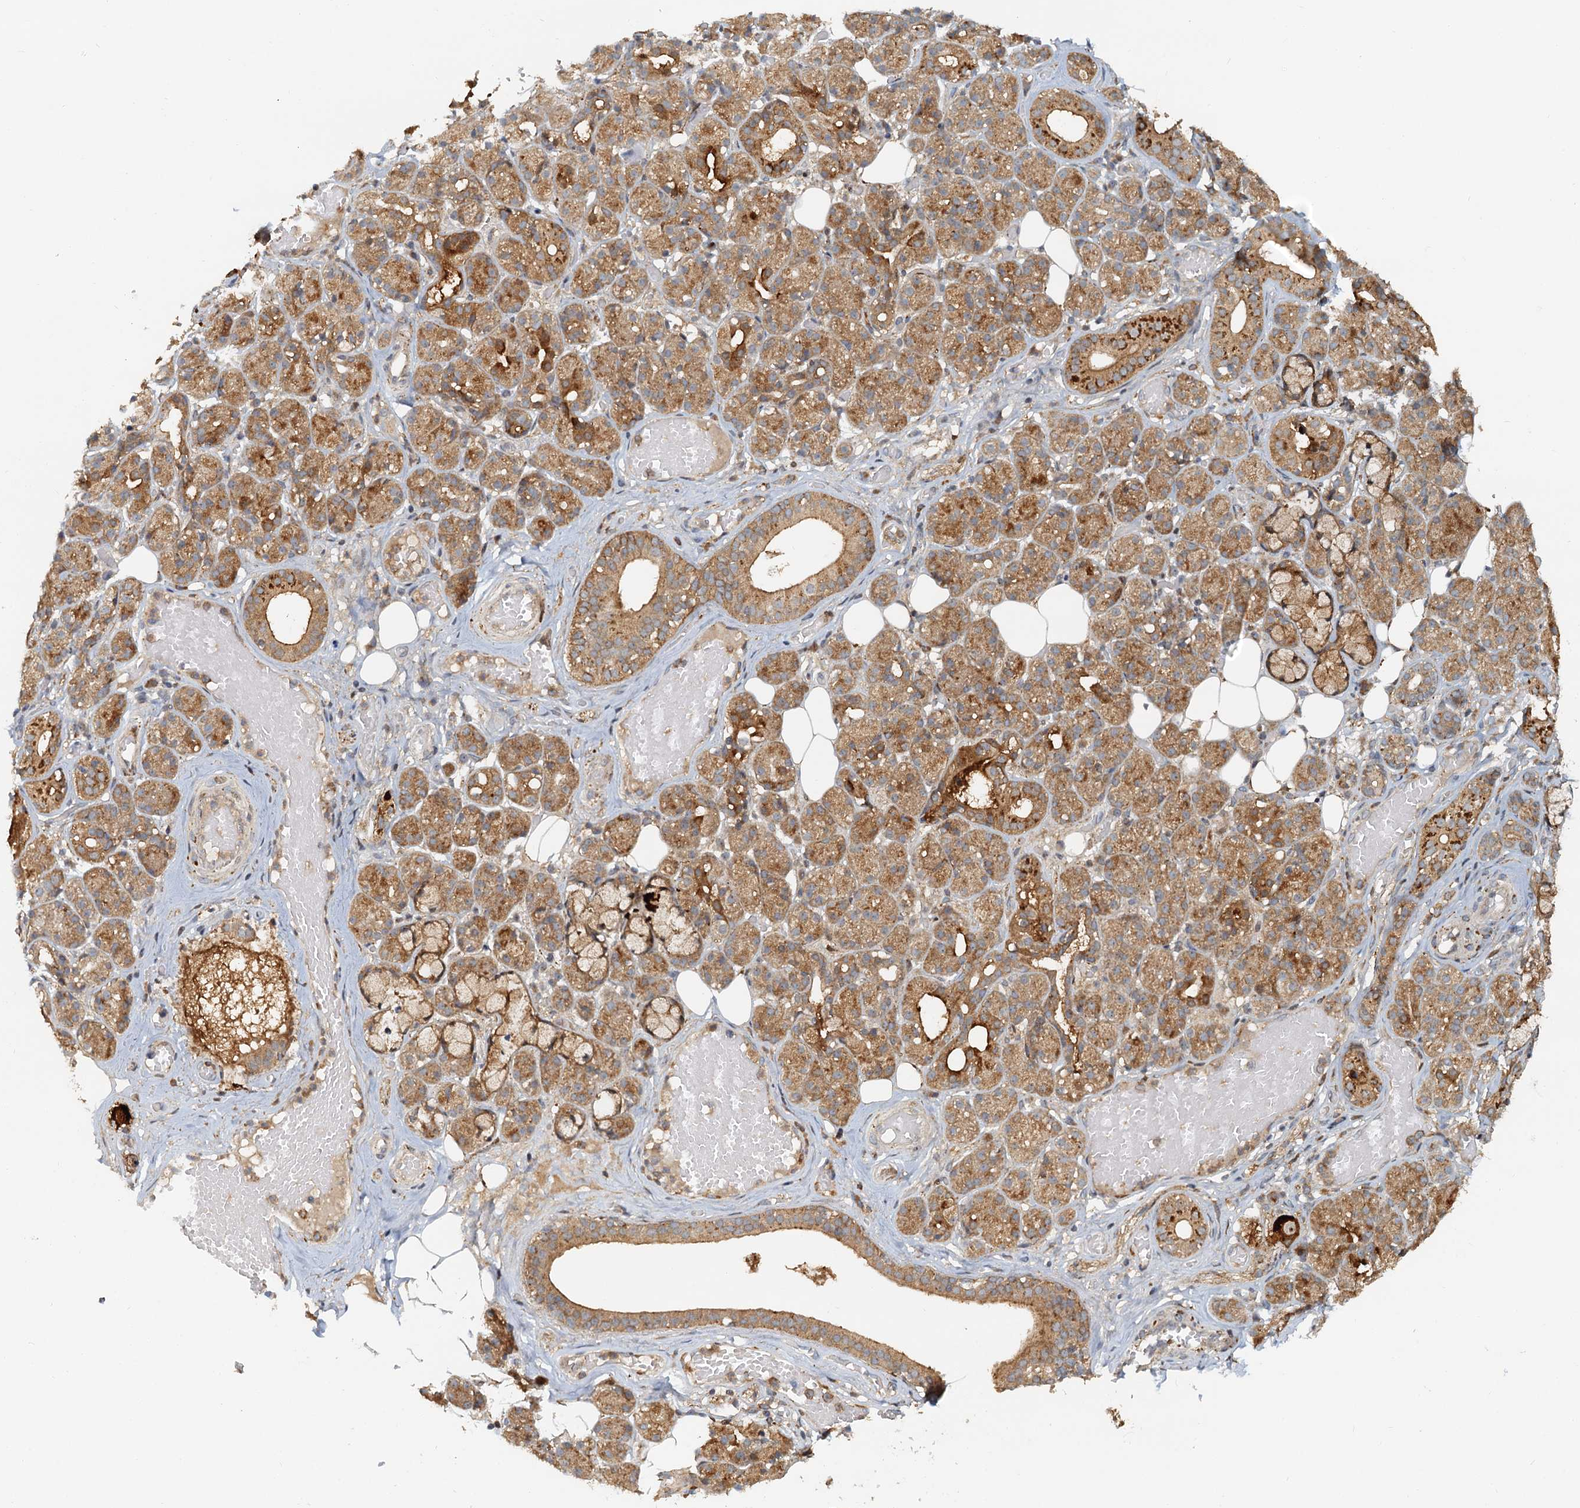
{"staining": {"intensity": "moderate", "quantity": ">75%", "location": "cytoplasmic/membranous"}, "tissue": "salivary gland", "cell_type": "Glandular cells", "image_type": "normal", "snomed": [{"axis": "morphology", "description": "Normal tissue, NOS"}, {"axis": "topography", "description": "Salivary gland"}], "caption": "A brown stain highlights moderate cytoplasmic/membranous positivity of a protein in glandular cells of normal salivary gland.", "gene": "TOLLIP", "patient": {"sex": "male", "age": 63}}